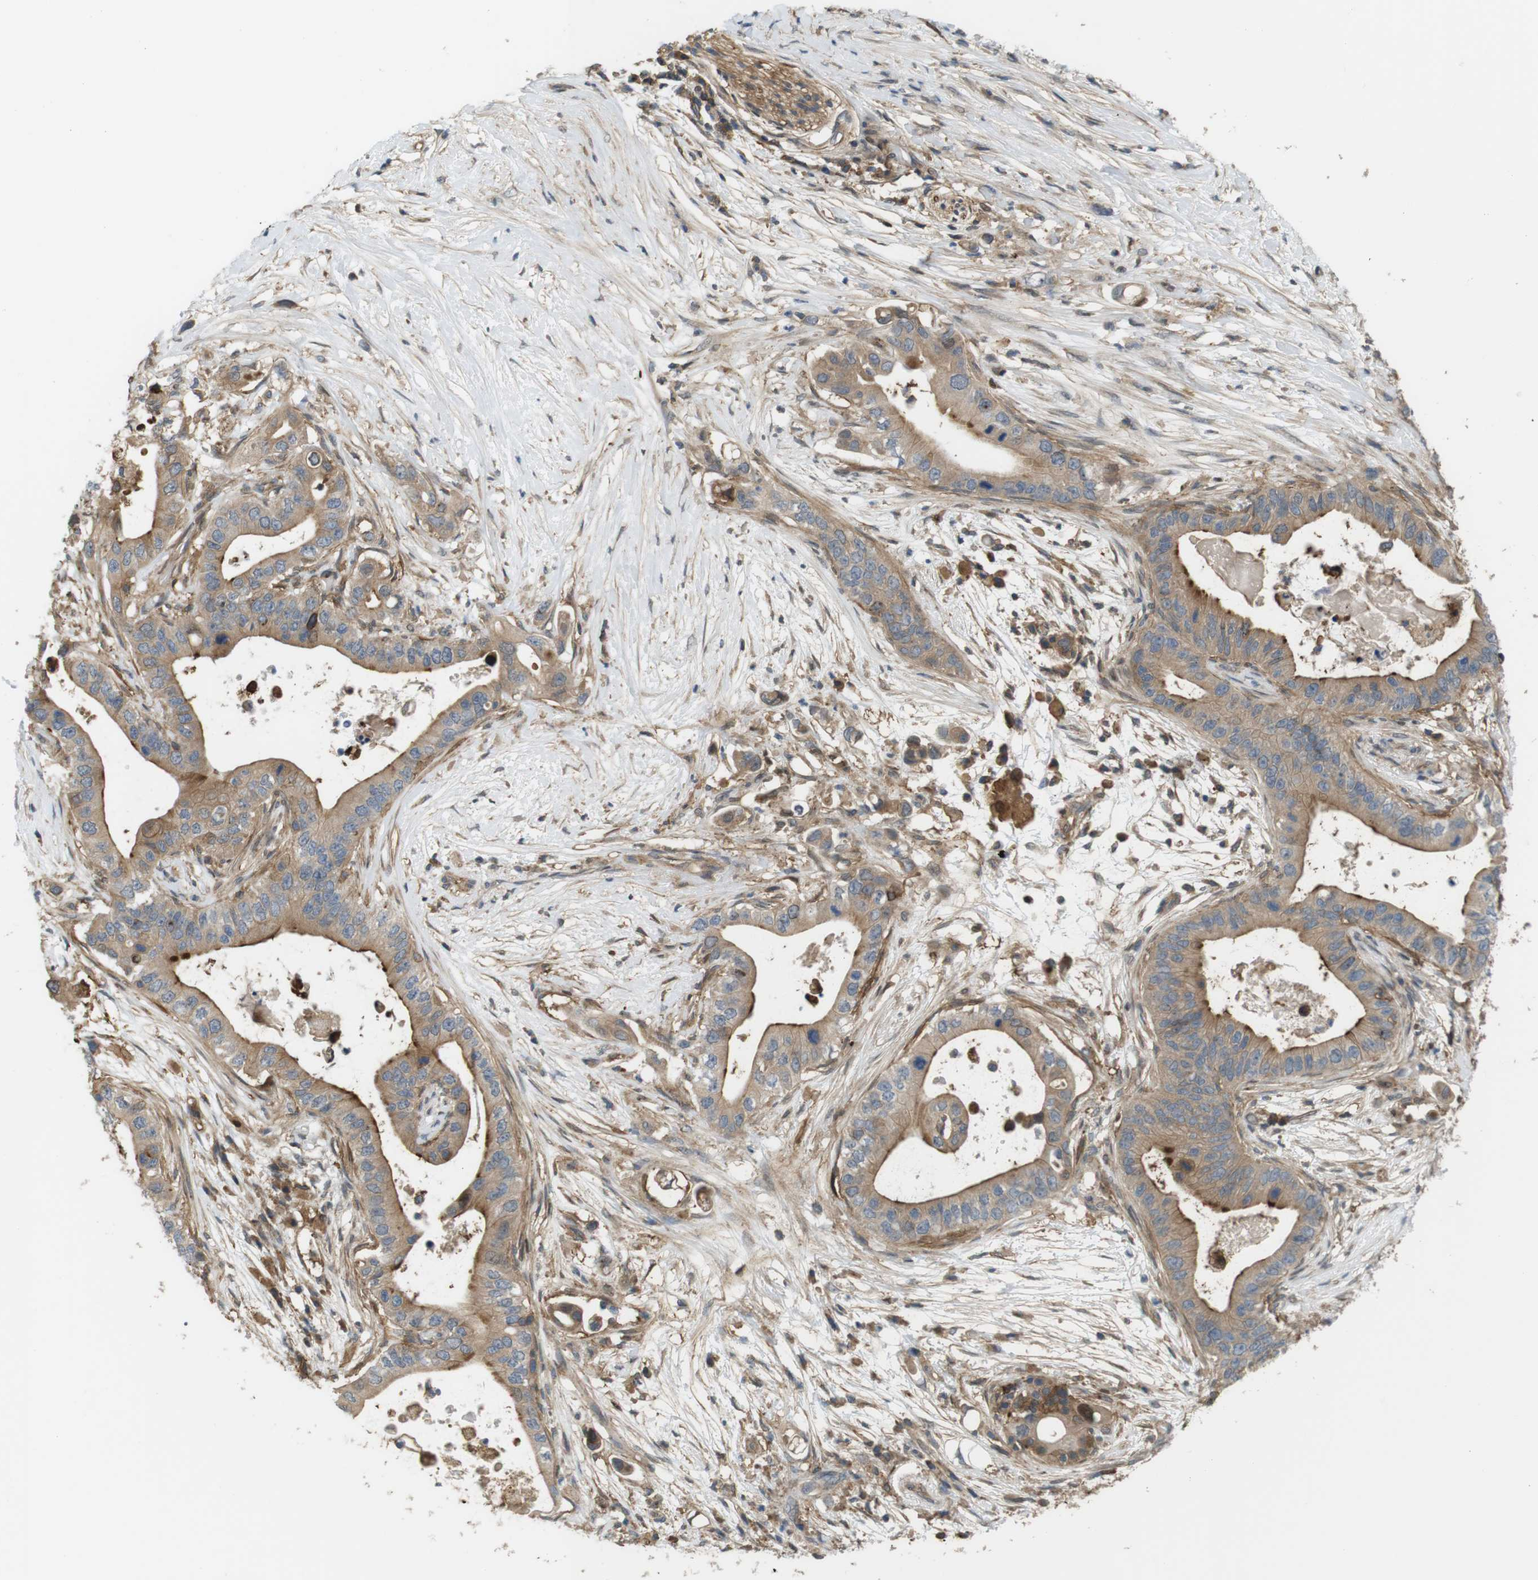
{"staining": {"intensity": "moderate", "quantity": ">75%", "location": "cytoplasmic/membranous"}, "tissue": "pancreatic cancer", "cell_type": "Tumor cells", "image_type": "cancer", "snomed": [{"axis": "morphology", "description": "Adenocarcinoma, NOS"}, {"axis": "topography", "description": "Pancreas"}], "caption": "Immunohistochemical staining of human adenocarcinoma (pancreatic) reveals medium levels of moderate cytoplasmic/membranous protein expression in about >75% of tumor cells. Using DAB (3,3'-diaminobenzidine) (brown) and hematoxylin (blue) stains, captured at high magnification using brightfield microscopy.", "gene": "DDAH2", "patient": {"sex": "male", "age": 77}}